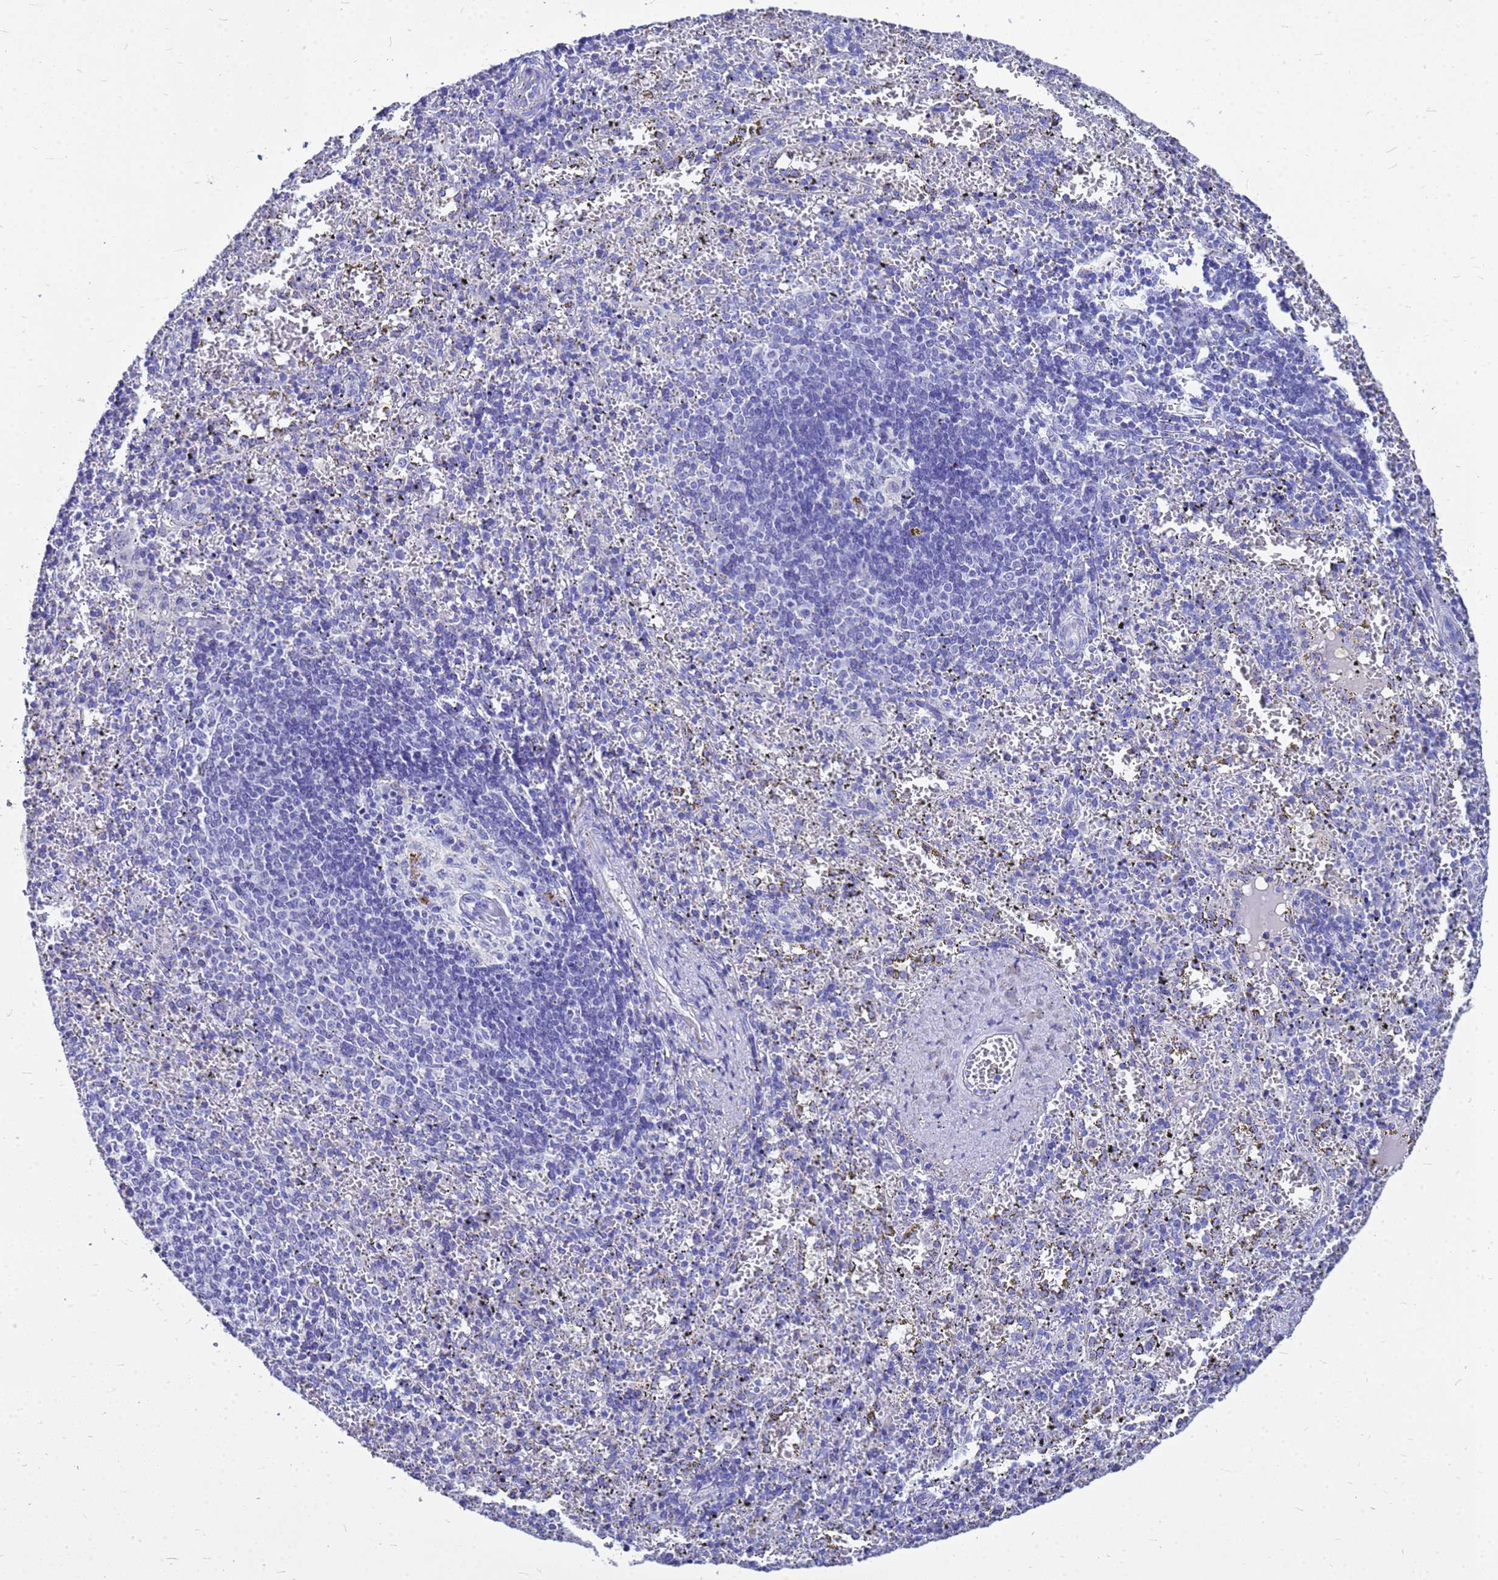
{"staining": {"intensity": "negative", "quantity": "none", "location": "none"}, "tissue": "spleen", "cell_type": "Cells in red pulp", "image_type": "normal", "snomed": [{"axis": "morphology", "description": "Normal tissue, NOS"}, {"axis": "topography", "description": "Spleen"}], "caption": "This is an immunohistochemistry (IHC) histopathology image of benign human spleen. There is no expression in cells in red pulp.", "gene": "OR52E2", "patient": {"sex": "male", "age": 11}}